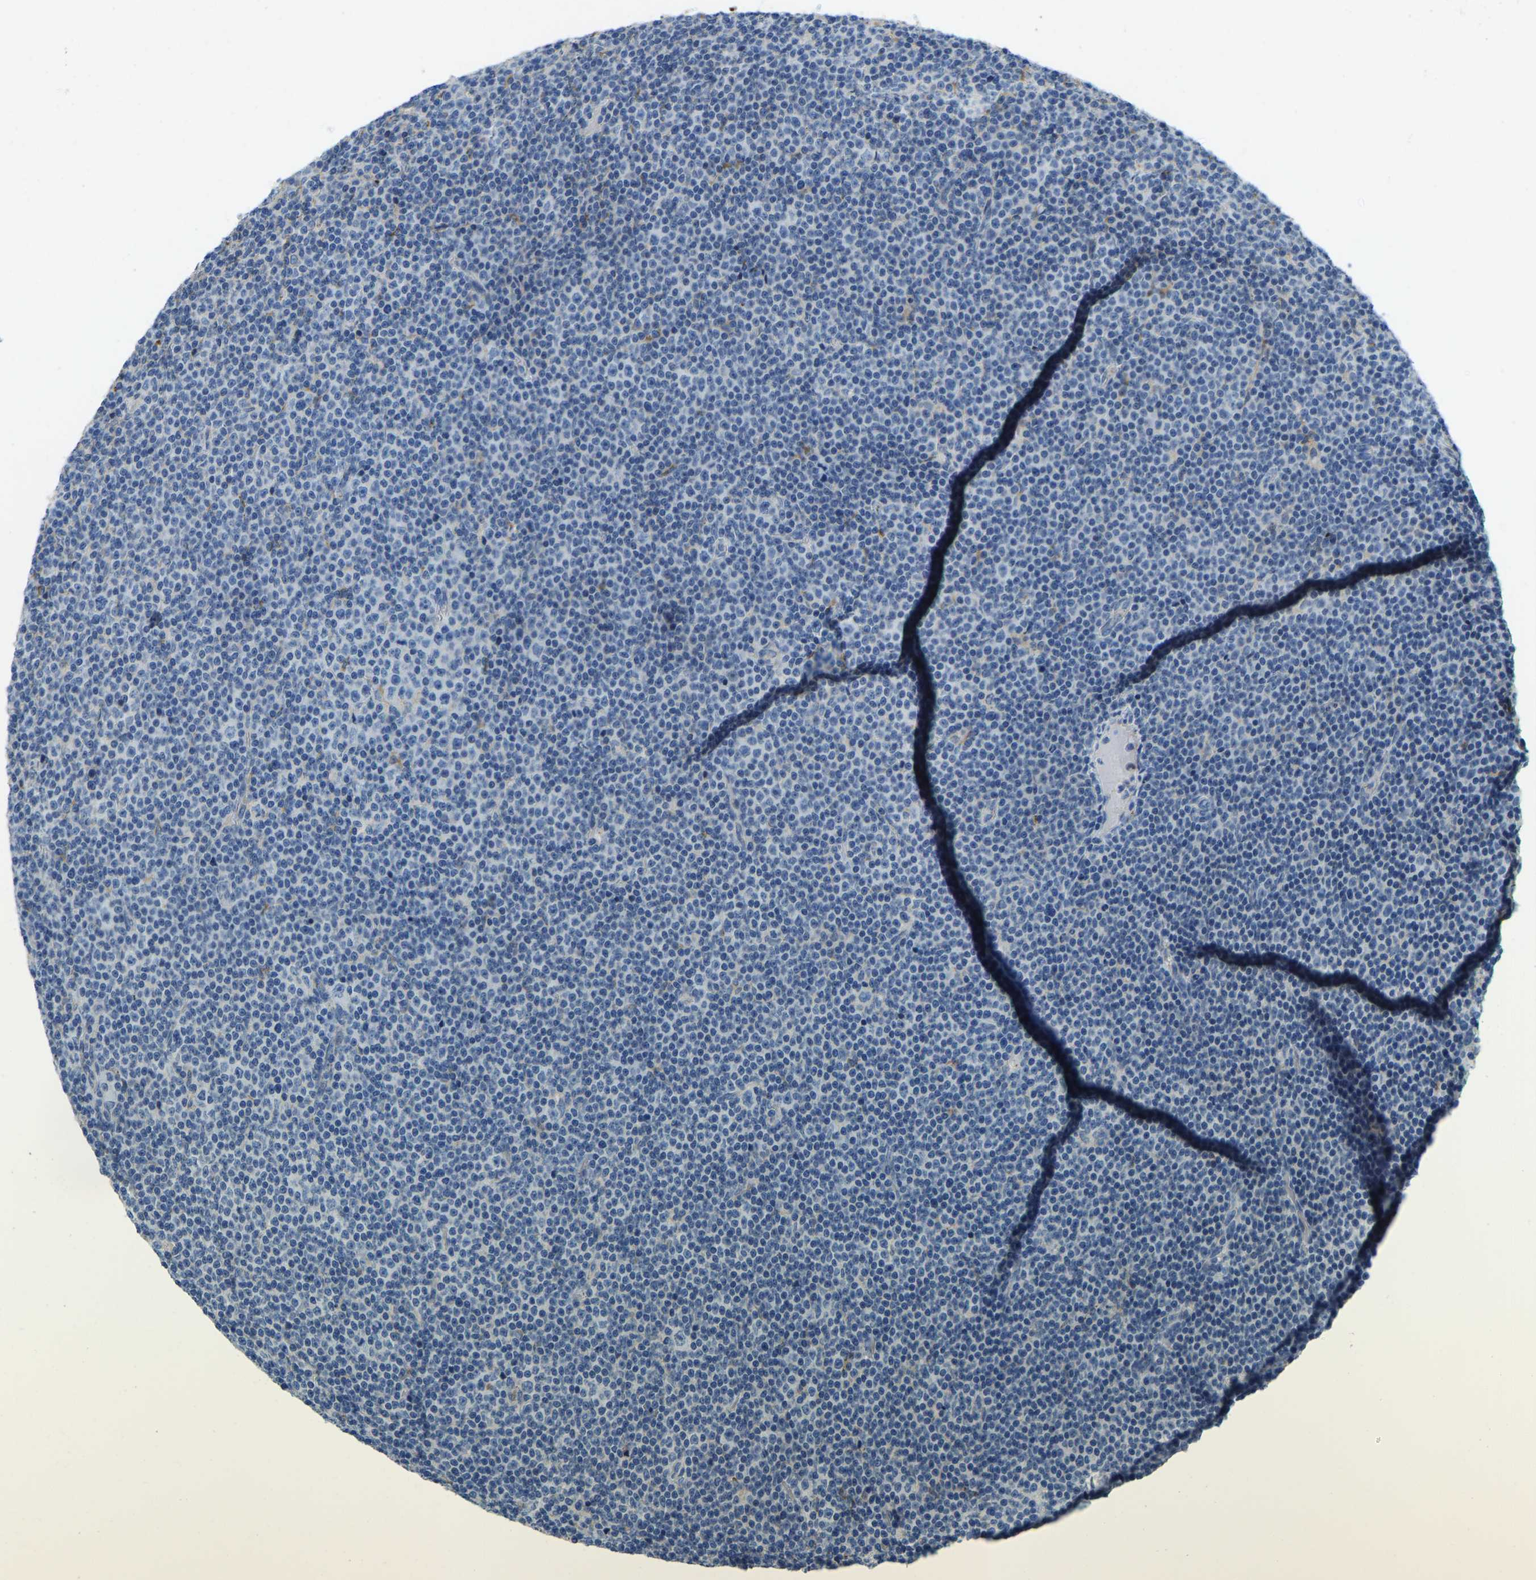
{"staining": {"intensity": "negative", "quantity": "none", "location": "none"}, "tissue": "lymphoma", "cell_type": "Tumor cells", "image_type": "cancer", "snomed": [{"axis": "morphology", "description": "Malignant lymphoma, non-Hodgkin's type, Low grade"}, {"axis": "topography", "description": "Lymph node"}], "caption": "Micrograph shows no significant protein staining in tumor cells of low-grade malignant lymphoma, non-Hodgkin's type.", "gene": "THBS4", "patient": {"sex": "female", "age": 67}}